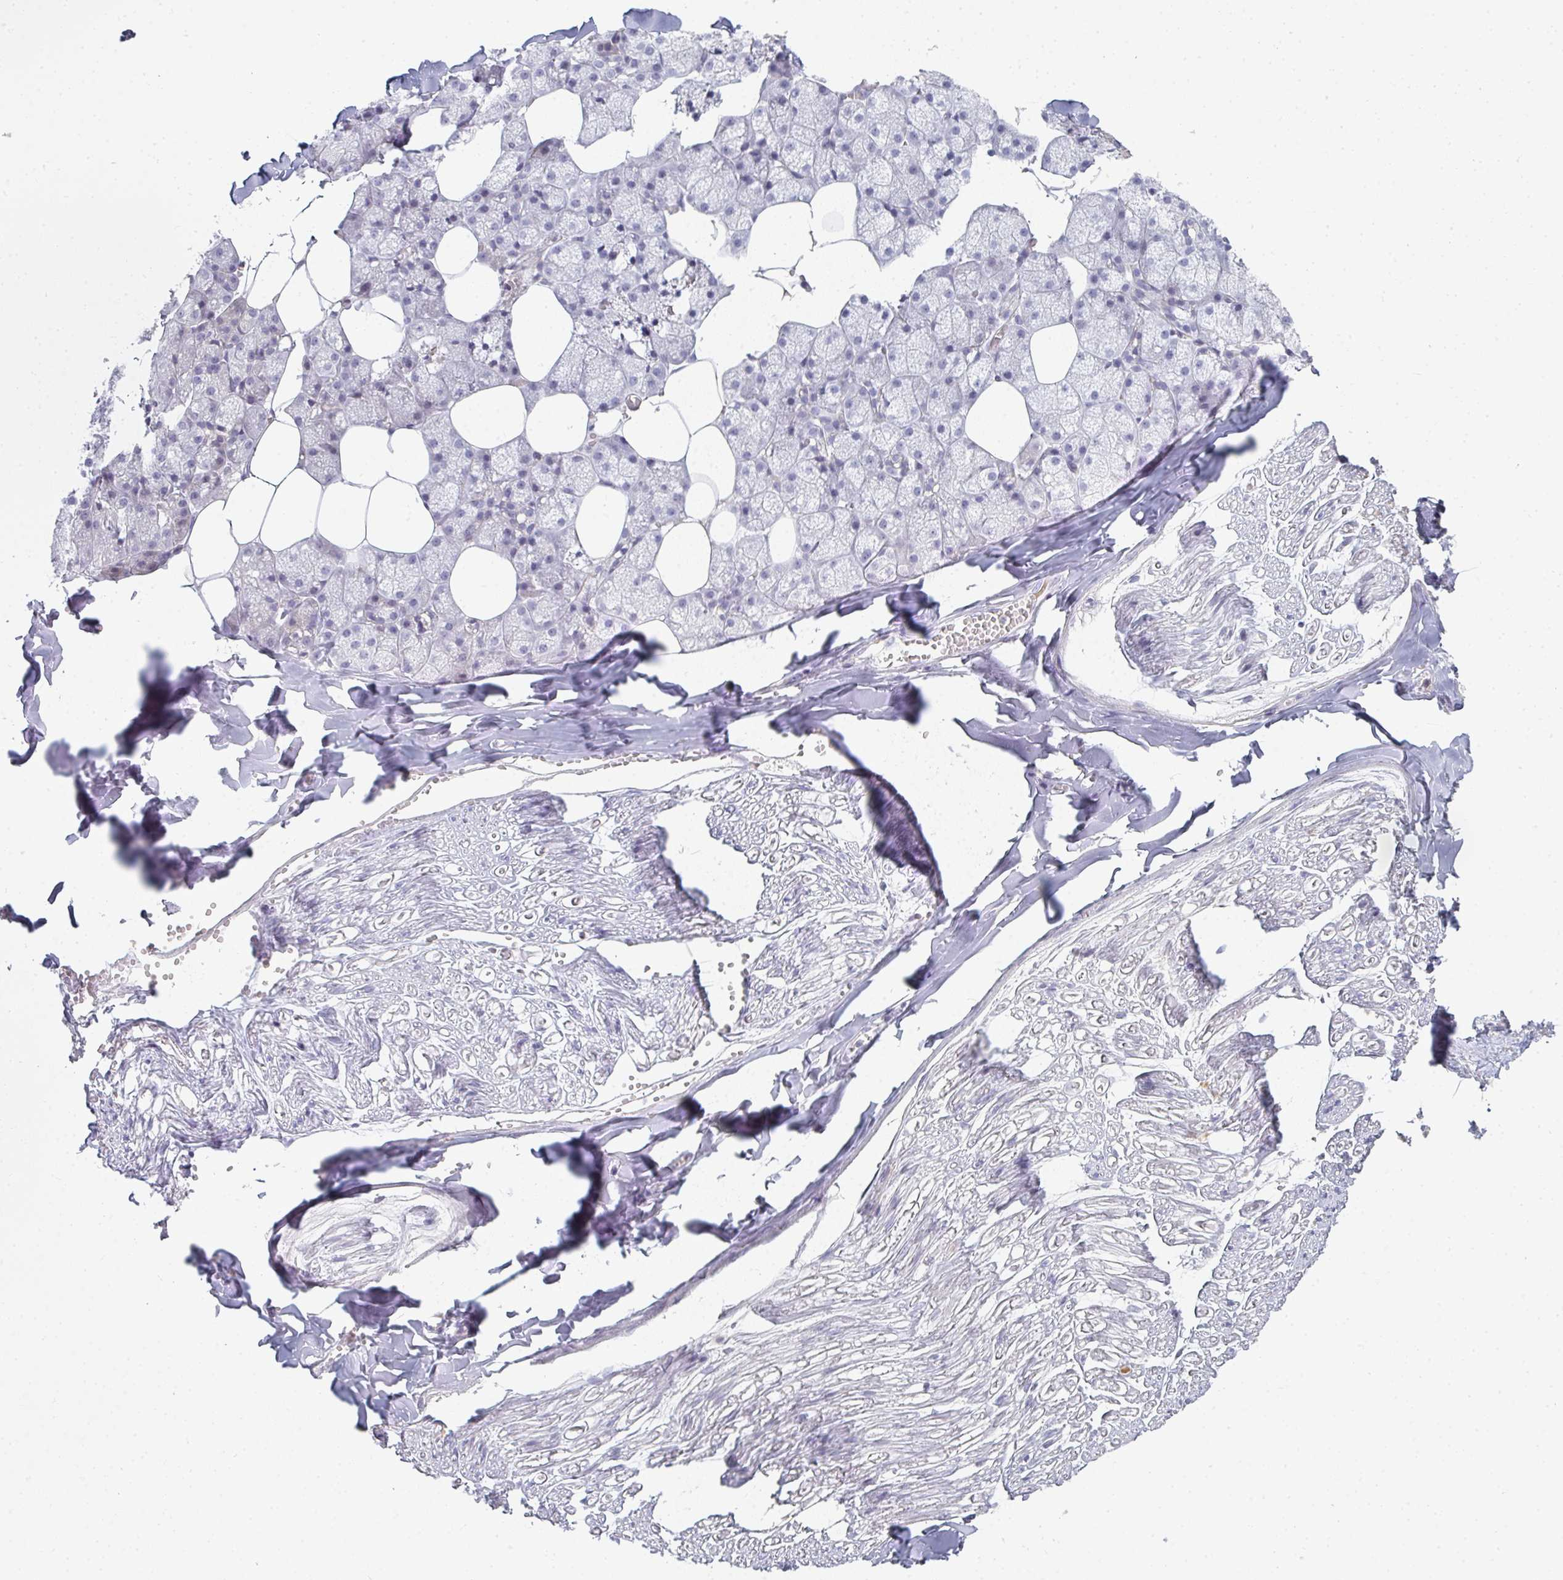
{"staining": {"intensity": "negative", "quantity": "none", "location": "none"}, "tissue": "salivary gland", "cell_type": "Glandular cells", "image_type": "normal", "snomed": [{"axis": "morphology", "description": "Normal tissue, NOS"}, {"axis": "topography", "description": "Salivary gland"}, {"axis": "topography", "description": "Peripheral nerve tissue"}], "caption": "Photomicrograph shows no protein expression in glandular cells of benign salivary gland. The staining was performed using DAB (3,3'-diaminobenzidine) to visualize the protein expression in brown, while the nuclei were stained in blue with hematoxylin (Magnification: 20x).", "gene": "A1CF", "patient": {"sex": "male", "age": 38}}